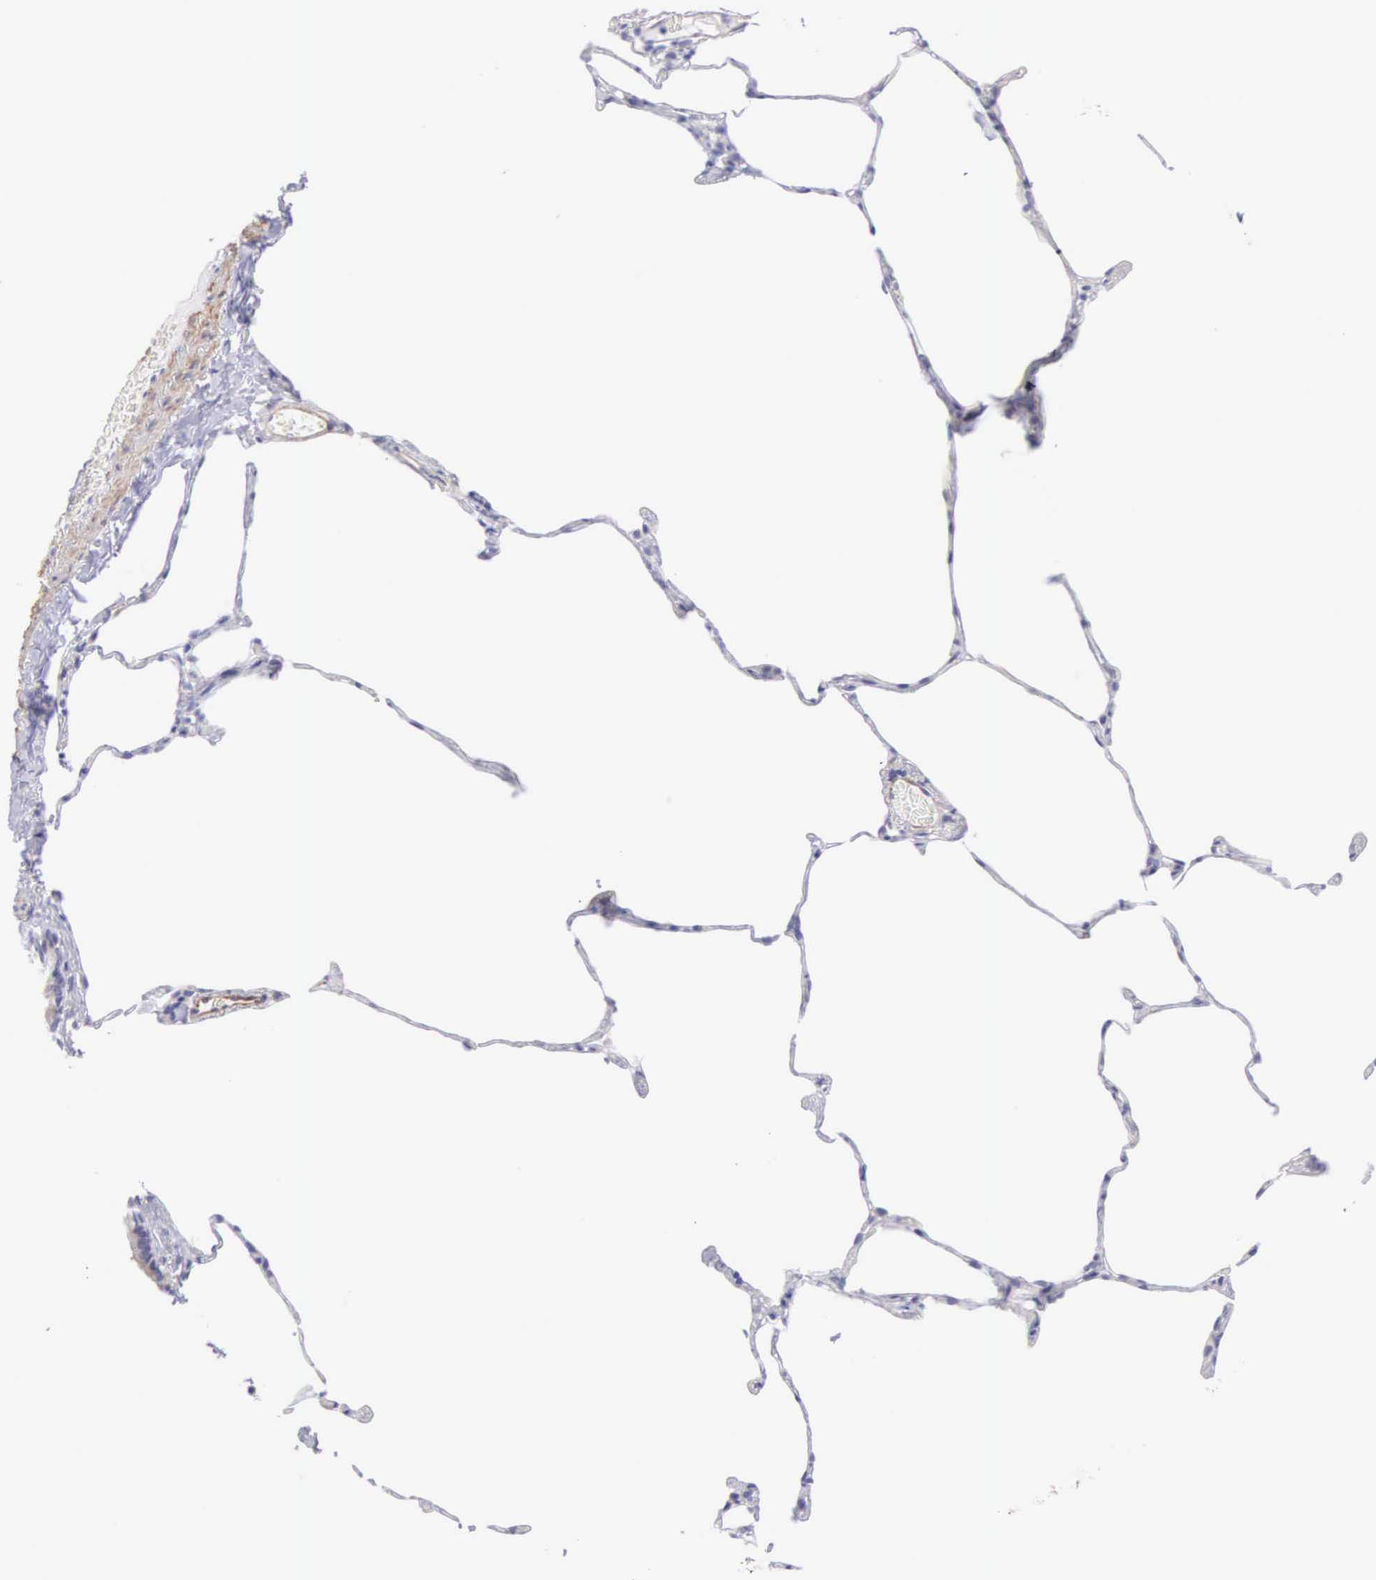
{"staining": {"intensity": "negative", "quantity": "none", "location": "none"}, "tissue": "lung", "cell_type": "Alveolar cells", "image_type": "normal", "snomed": [{"axis": "morphology", "description": "Normal tissue, NOS"}, {"axis": "topography", "description": "Lung"}], "caption": "DAB immunohistochemical staining of benign human lung shows no significant staining in alveolar cells.", "gene": "ARFGAP3", "patient": {"sex": "female", "age": 75}}